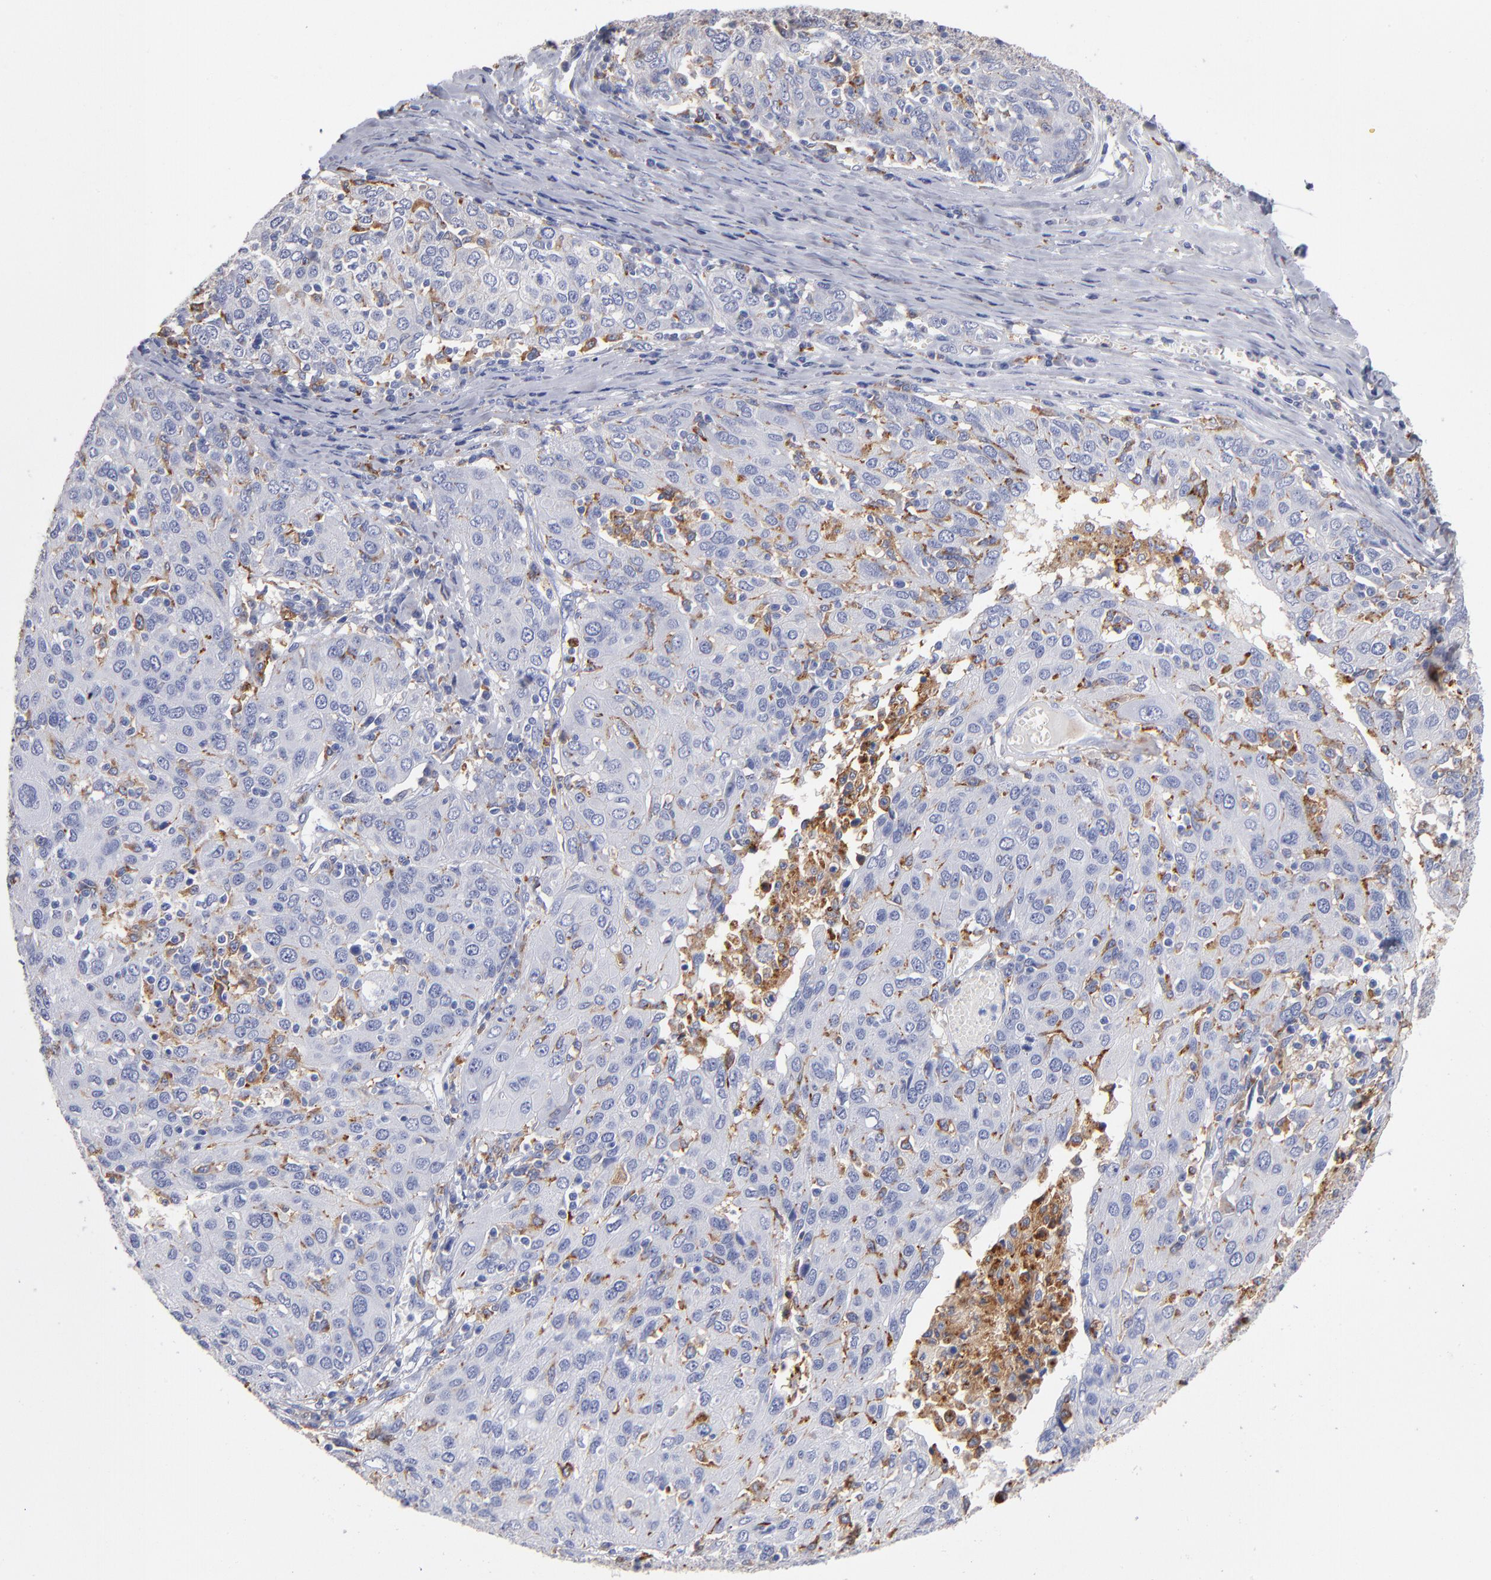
{"staining": {"intensity": "negative", "quantity": "none", "location": "none"}, "tissue": "ovarian cancer", "cell_type": "Tumor cells", "image_type": "cancer", "snomed": [{"axis": "morphology", "description": "Carcinoma, endometroid"}, {"axis": "topography", "description": "Ovary"}], "caption": "Human ovarian cancer stained for a protein using immunohistochemistry (IHC) reveals no positivity in tumor cells.", "gene": "CD180", "patient": {"sex": "female", "age": 50}}